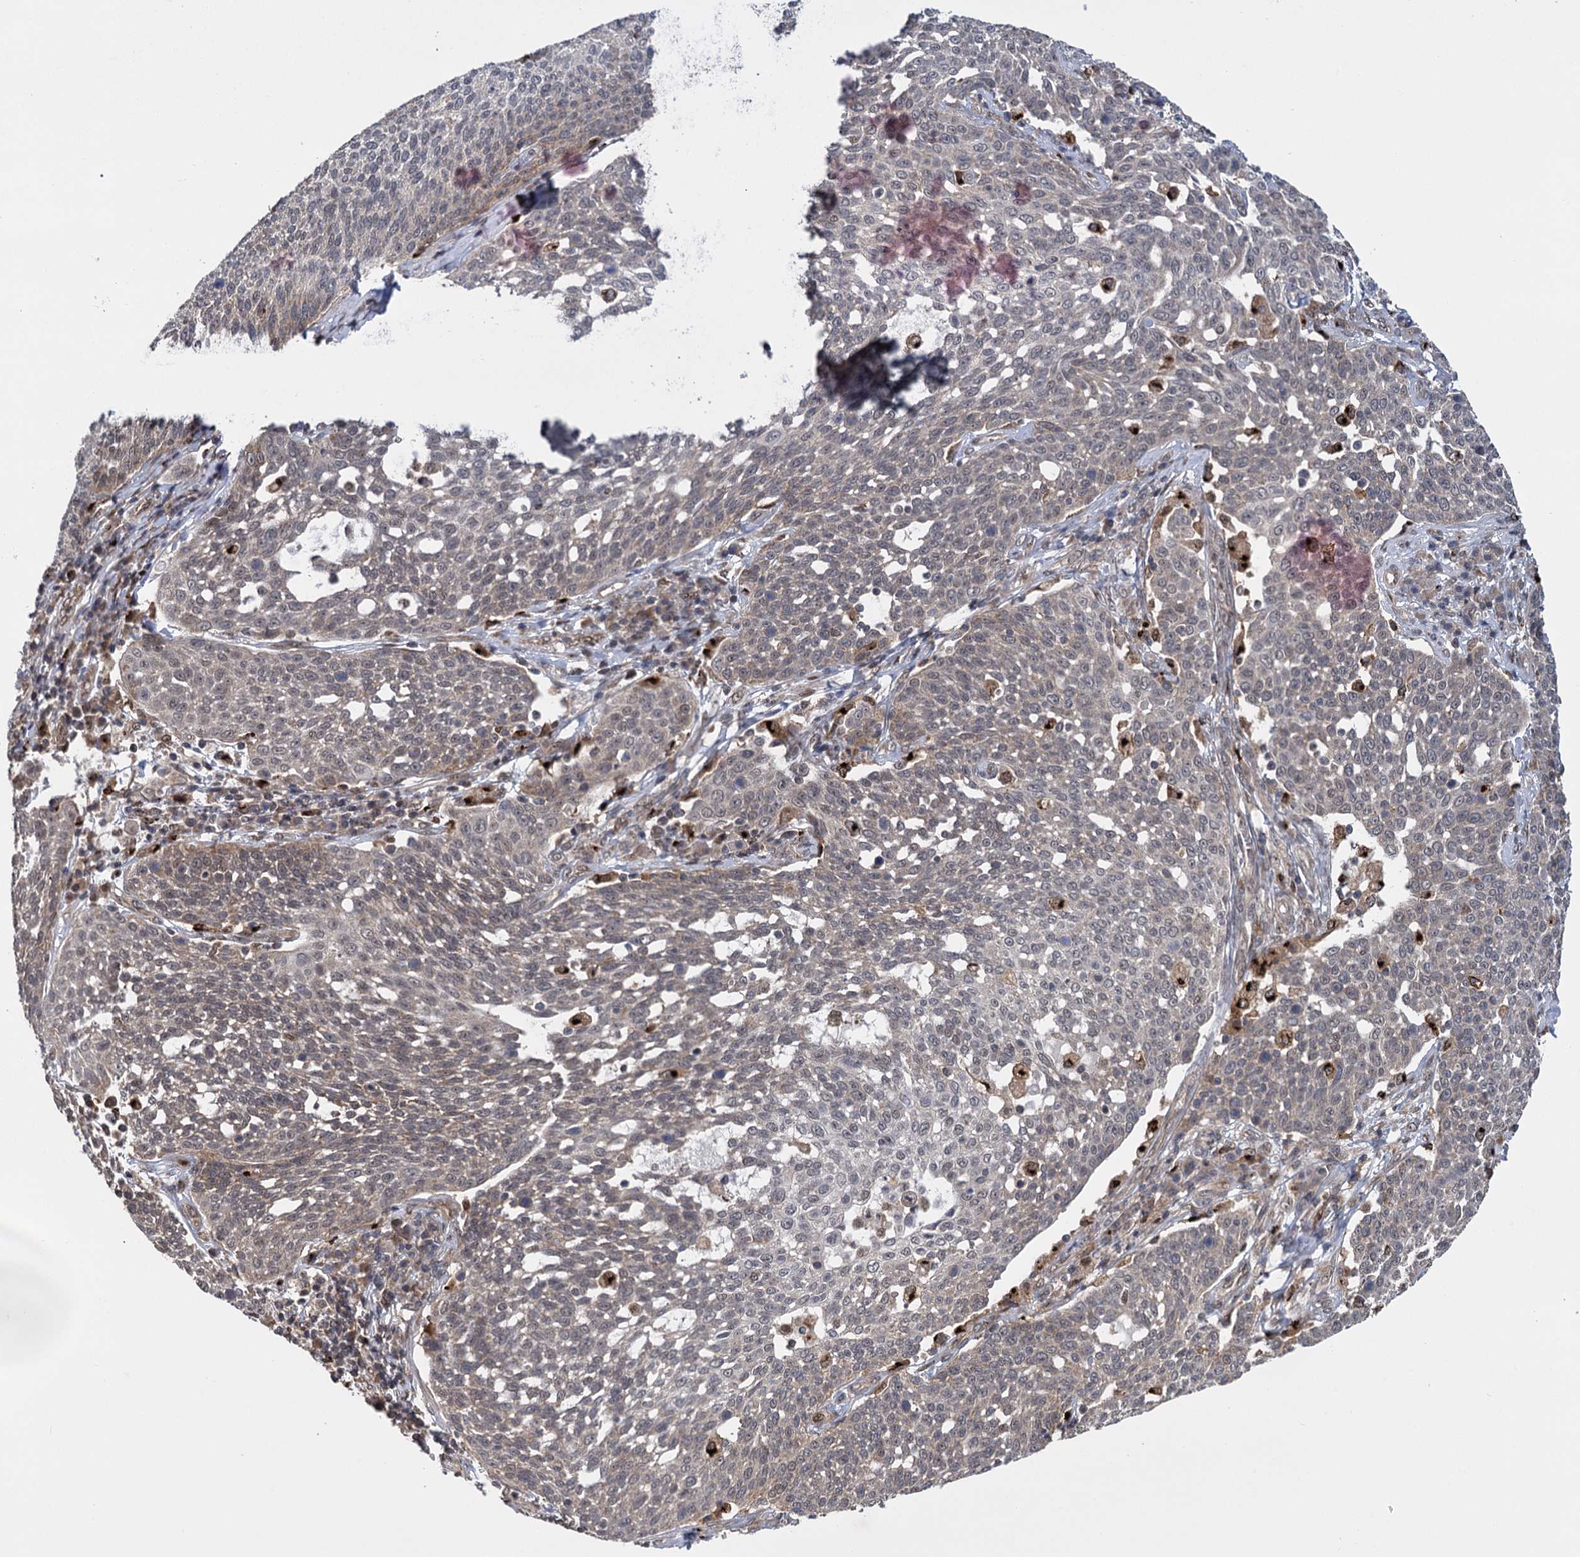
{"staining": {"intensity": "weak", "quantity": "25%-75%", "location": "cytoplasmic/membranous"}, "tissue": "cervical cancer", "cell_type": "Tumor cells", "image_type": "cancer", "snomed": [{"axis": "morphology", "description": "Squamous cell carcinoma, NOS"}, {"axis": "topography", "description": "Cervix"}], "caption": "The immunohistochemical stain labels weak cytoplasmic/membranous expression in tumor cells of squamous cell carcinoma (cervical) tissue.", "gene": "GAL3ST4", "patient": {"sex": "female", "age": 34}}